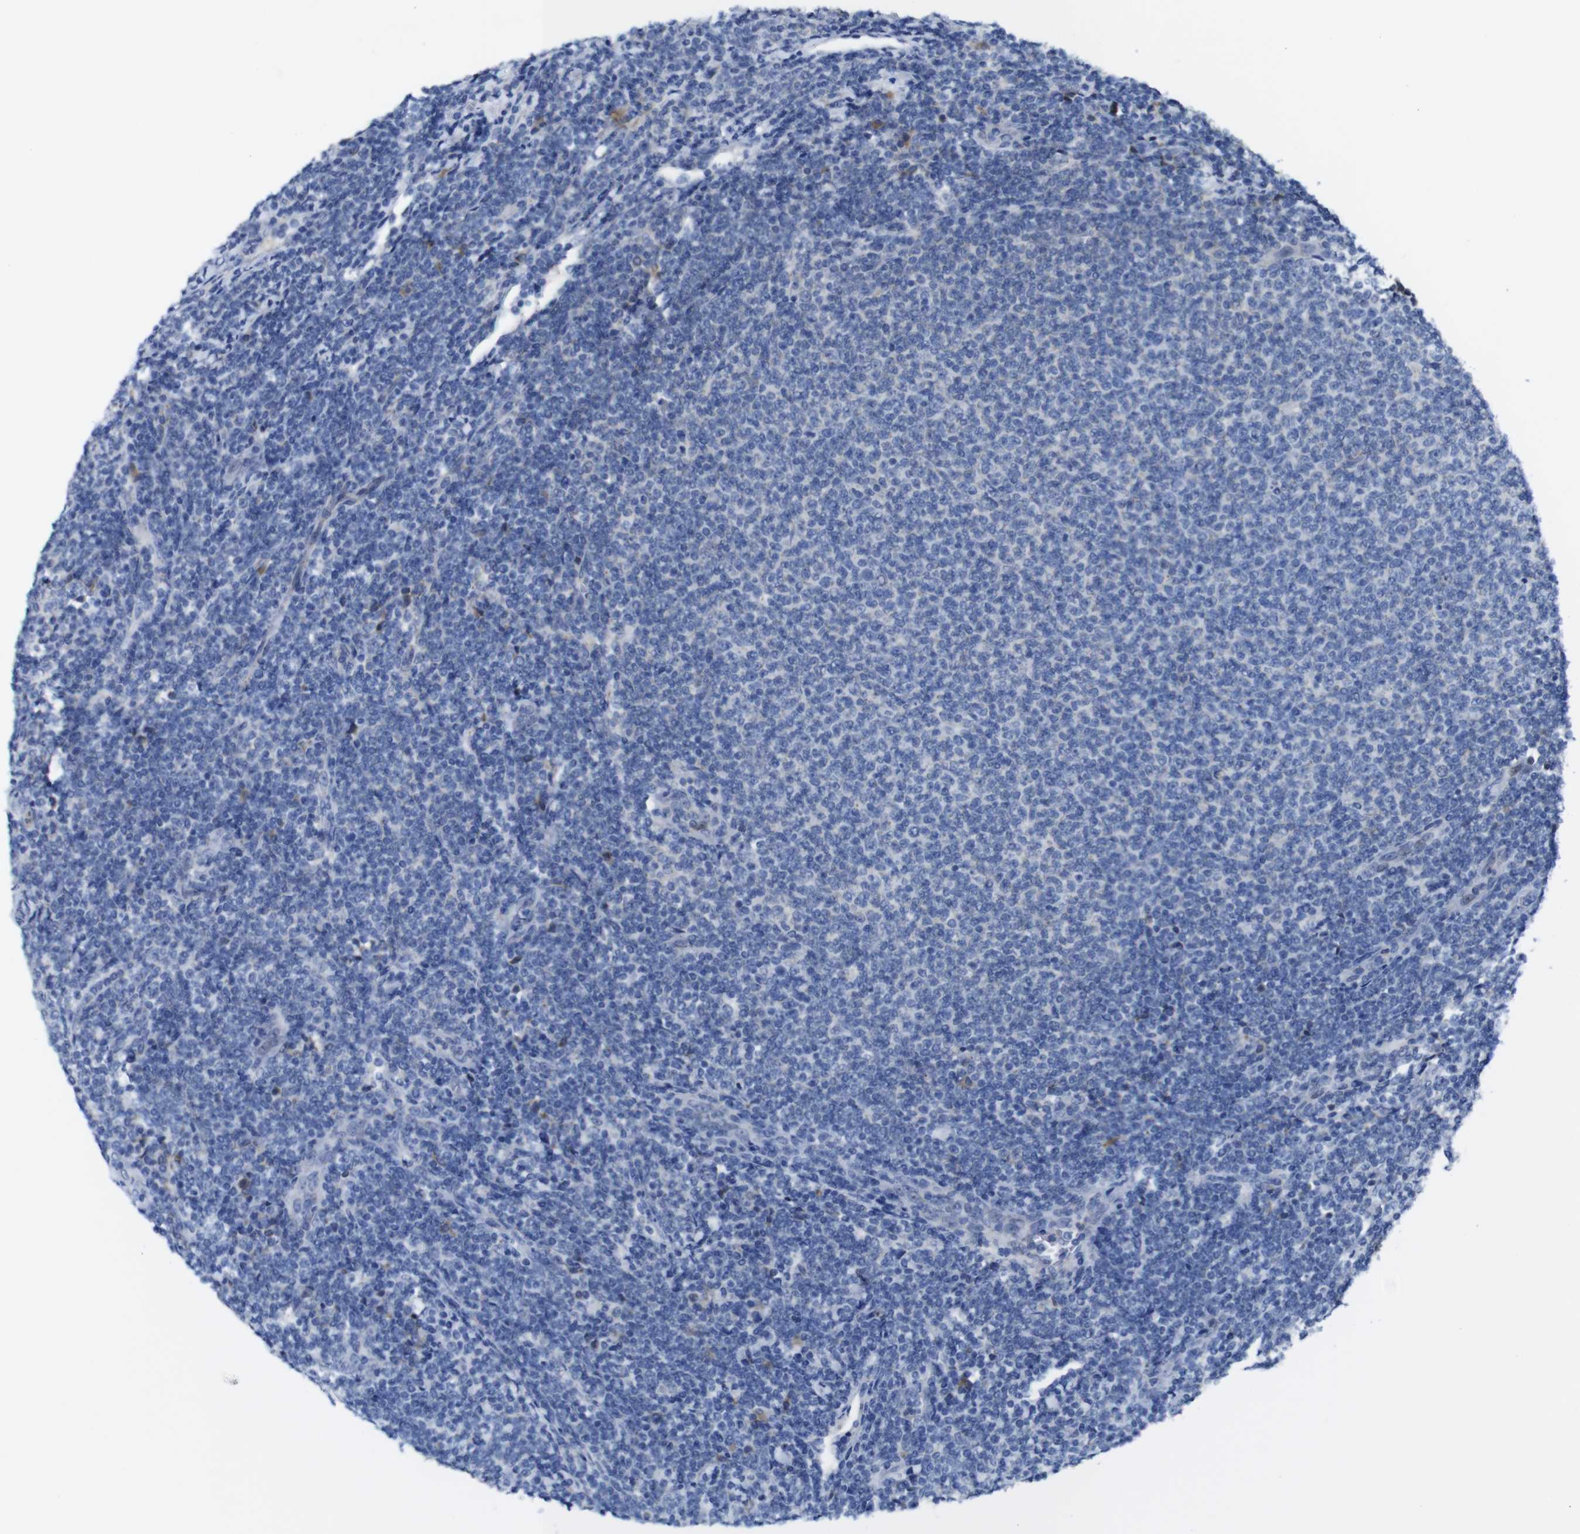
{"staining": {"intensity": "negative", "quantity": "none", "location": "none"}, "tissue": "lymphoma", "cell_type": "Tumor cells", "image_type": "cancer", "snomed": [{"axis": "morphology", "description": "Malignant lymphoma, non-Hodgkin's type, Low grade"}, {"axis": "topography", "description": "Lymph node"}], "caption": "An image of human lymphoma is negative for staining in tumor cells. (DAB (3,3'-diaminobenzidine) immunohistochemistry (IHC) visualized using brightfield microscopy, high magnification).", "gene": "DDRGK1", "patient": {"sex": "male", "age": 66}}